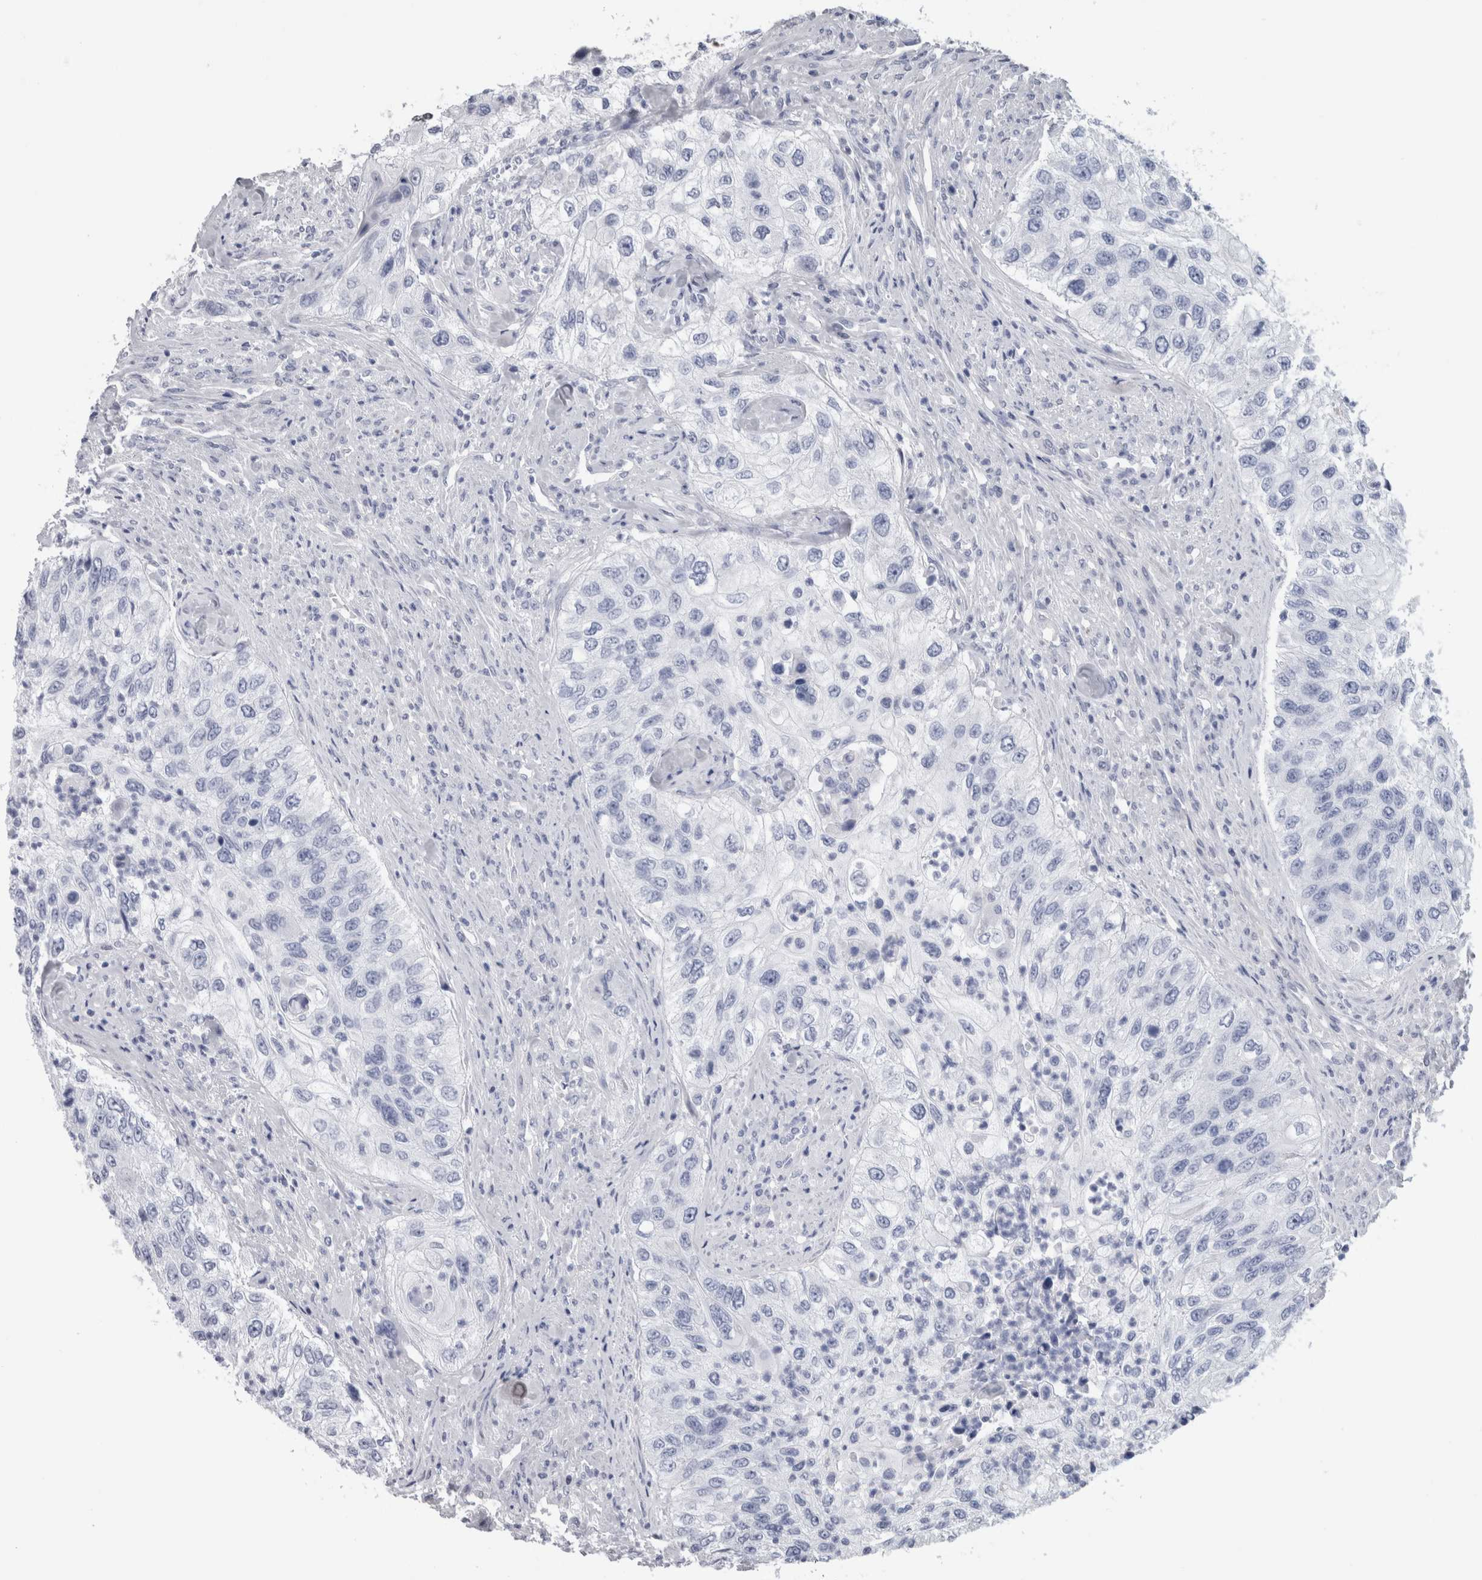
{"staining": {"intensity": "negative", "quantity": "none", "location": "none"}, "tissue": "urothelial cancer", "cell_type": "Tumor cells", "image_type": "cancer", "snomed": [{"axis": "morphology", "description": "Urothelial carcinoma, High grade"}, {"axis": "topography", "description": "Urinary bladder"}], "caption": "IHC of human urothelial cancer exhibits no positivity in tumor cells.", "gene": "CA8", "patient": {"sex": "female", "age": 60}}